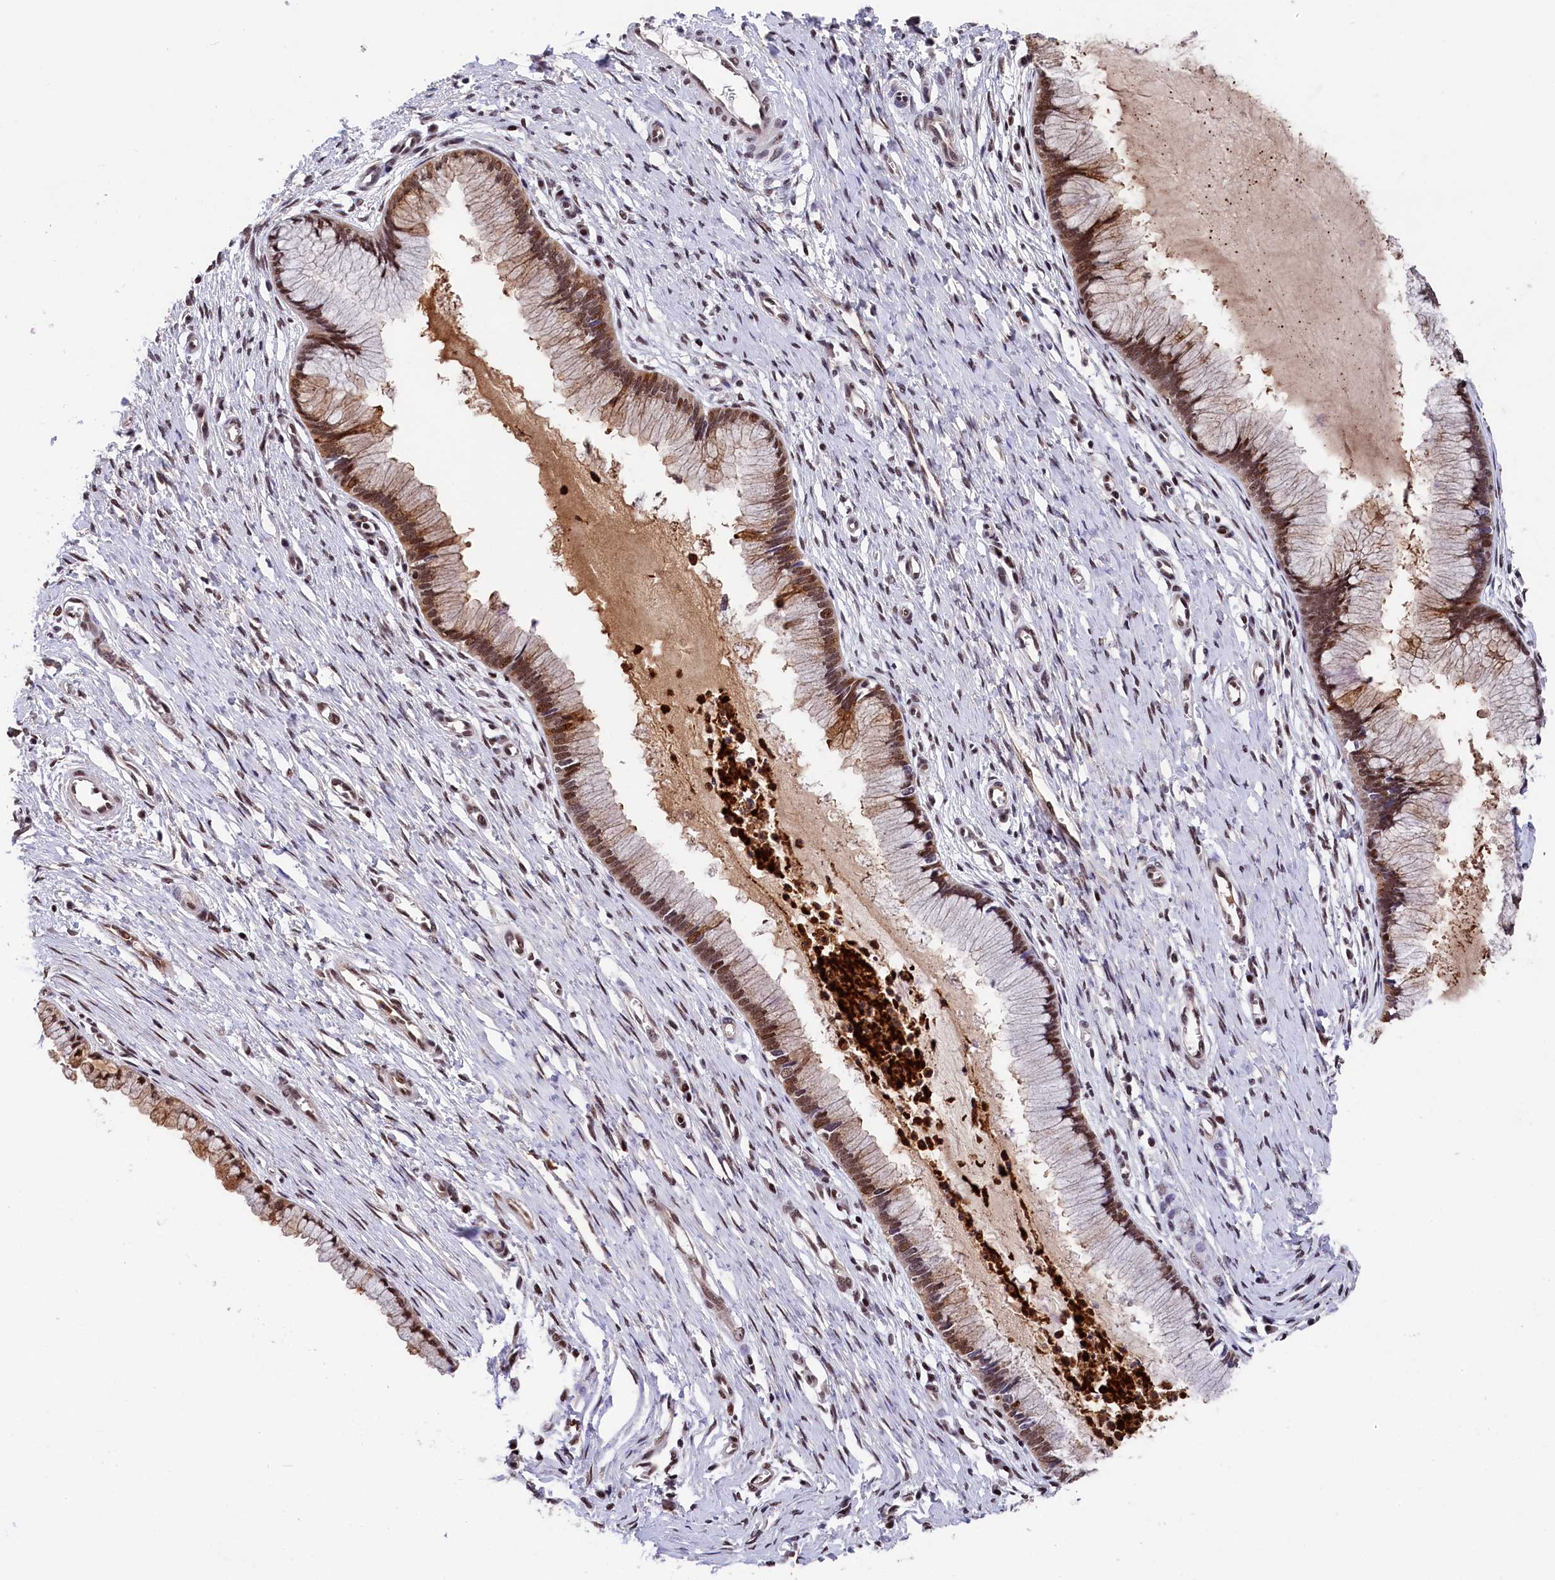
{"staining": {"intensity": "strong", "quantity": ">75%", "location": "cytoplasmic/membranous,nuclear"}, "tissue": "cervix", "cell_type": "Glandular cells", "image_type": "normal", "snomed": [{"axis": "morphology", "description": "Normal tissue, NOS"}, {"axis": "topography", "description": "Cervix"}], "caption": "Protein expression analysis of unremarkable cervix shows strong cytoplasmic/membranous,nuclear staining in approximately >75% of glandular cells. (brown staining indicates protein expression, while blue staining denotes nuclei).", "gene": "ADIG", "patient": {"sex": "female", "age": 55}}